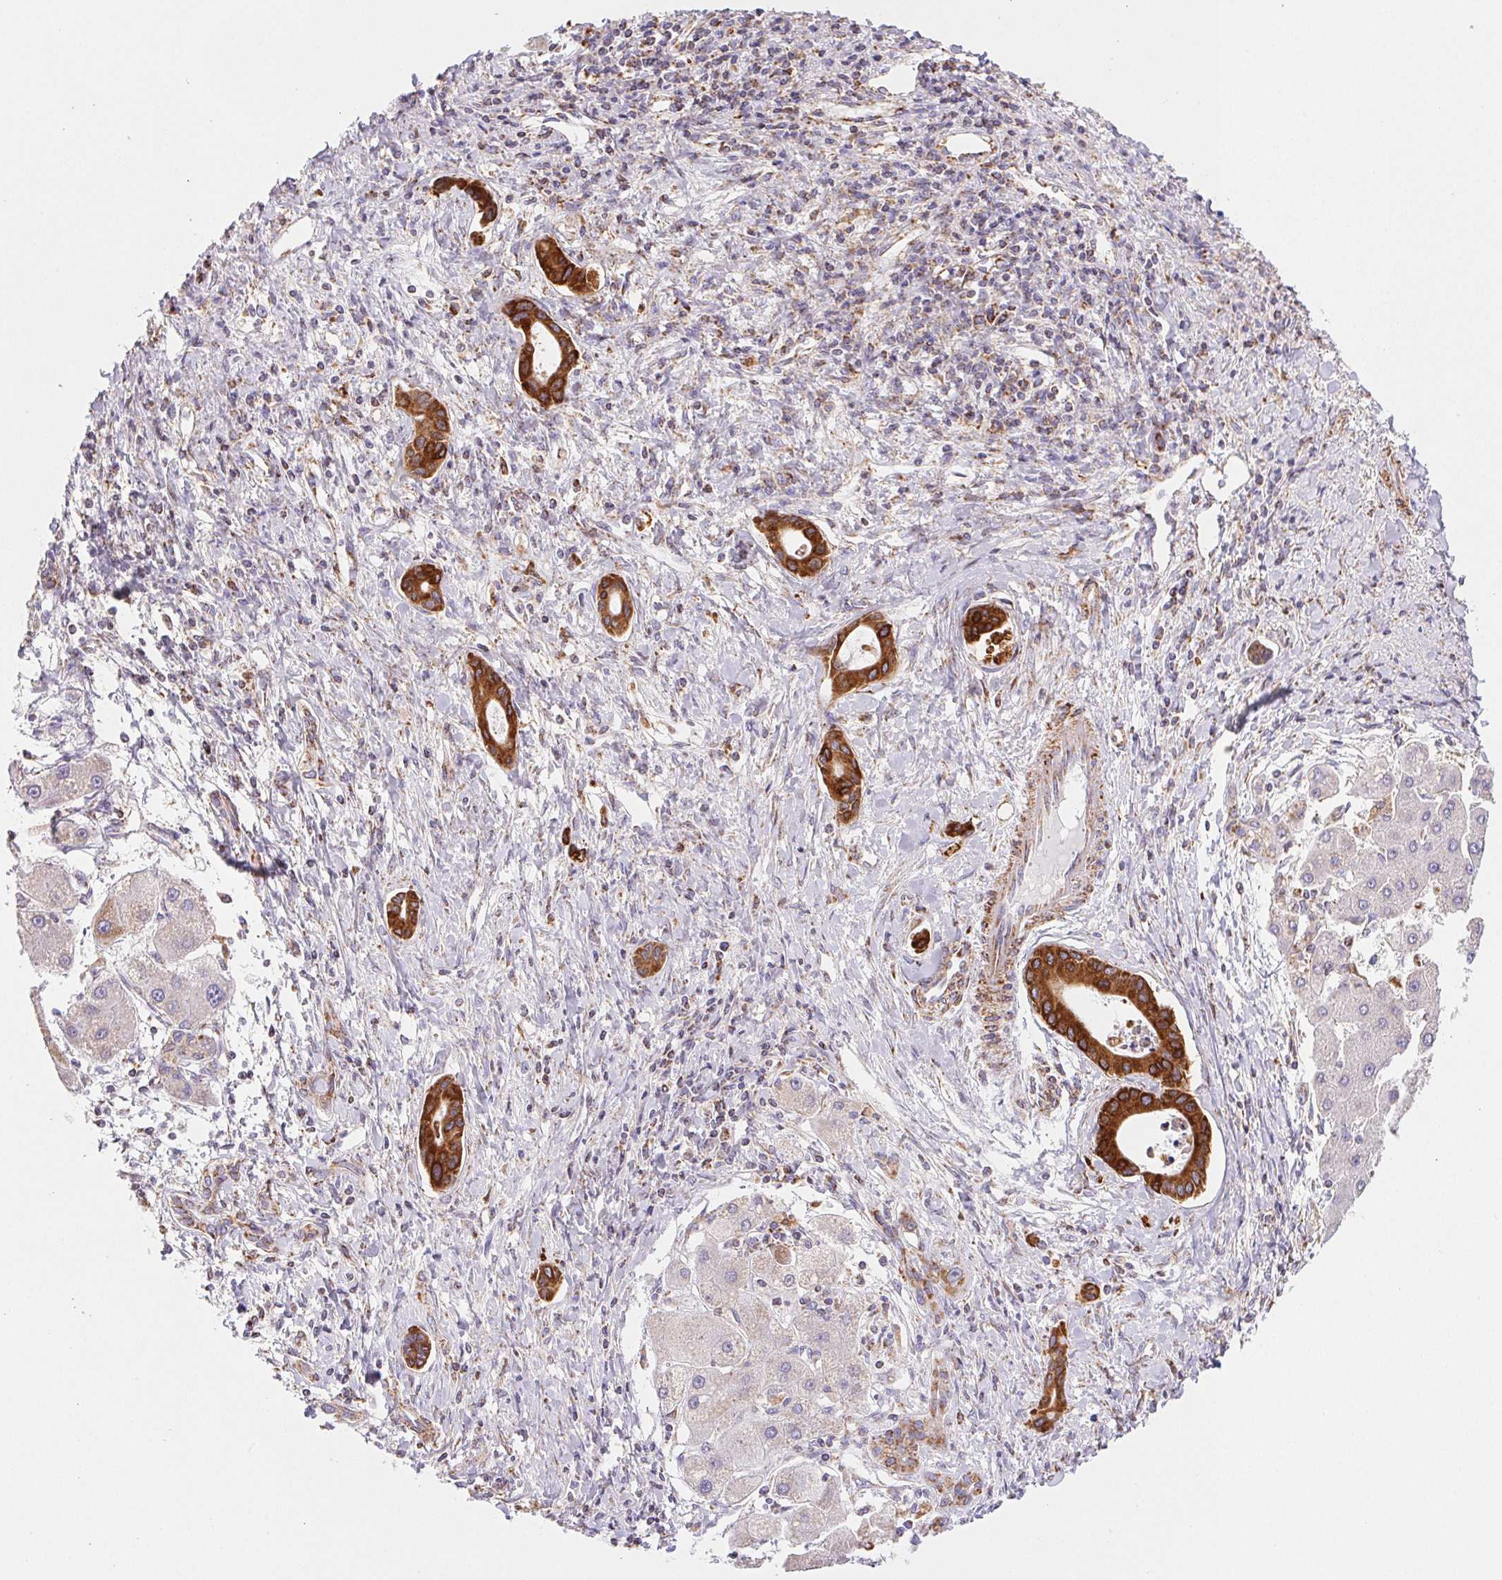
{"staining": {"intensity": "strong", "quantity": ">75%", "location": "cytoplasmic/membranous"}, "tissue": "liver cancer", "cell_type": "Tumor cells", "image_type": "cancer", "snomed": [{"axis": "morphology", "description": "Cholangiocarcinoma"}, {"axis": "topography", "description": "Liver"}], "caption": "Liver cancer was stained to show a protein in brown. There is high levels of strong cytoplasmic/membranous expression in approximately >75% of tumor cells.", "gene": "NIPSNAP2", "patient": {"sex": "male", "age": 66}}